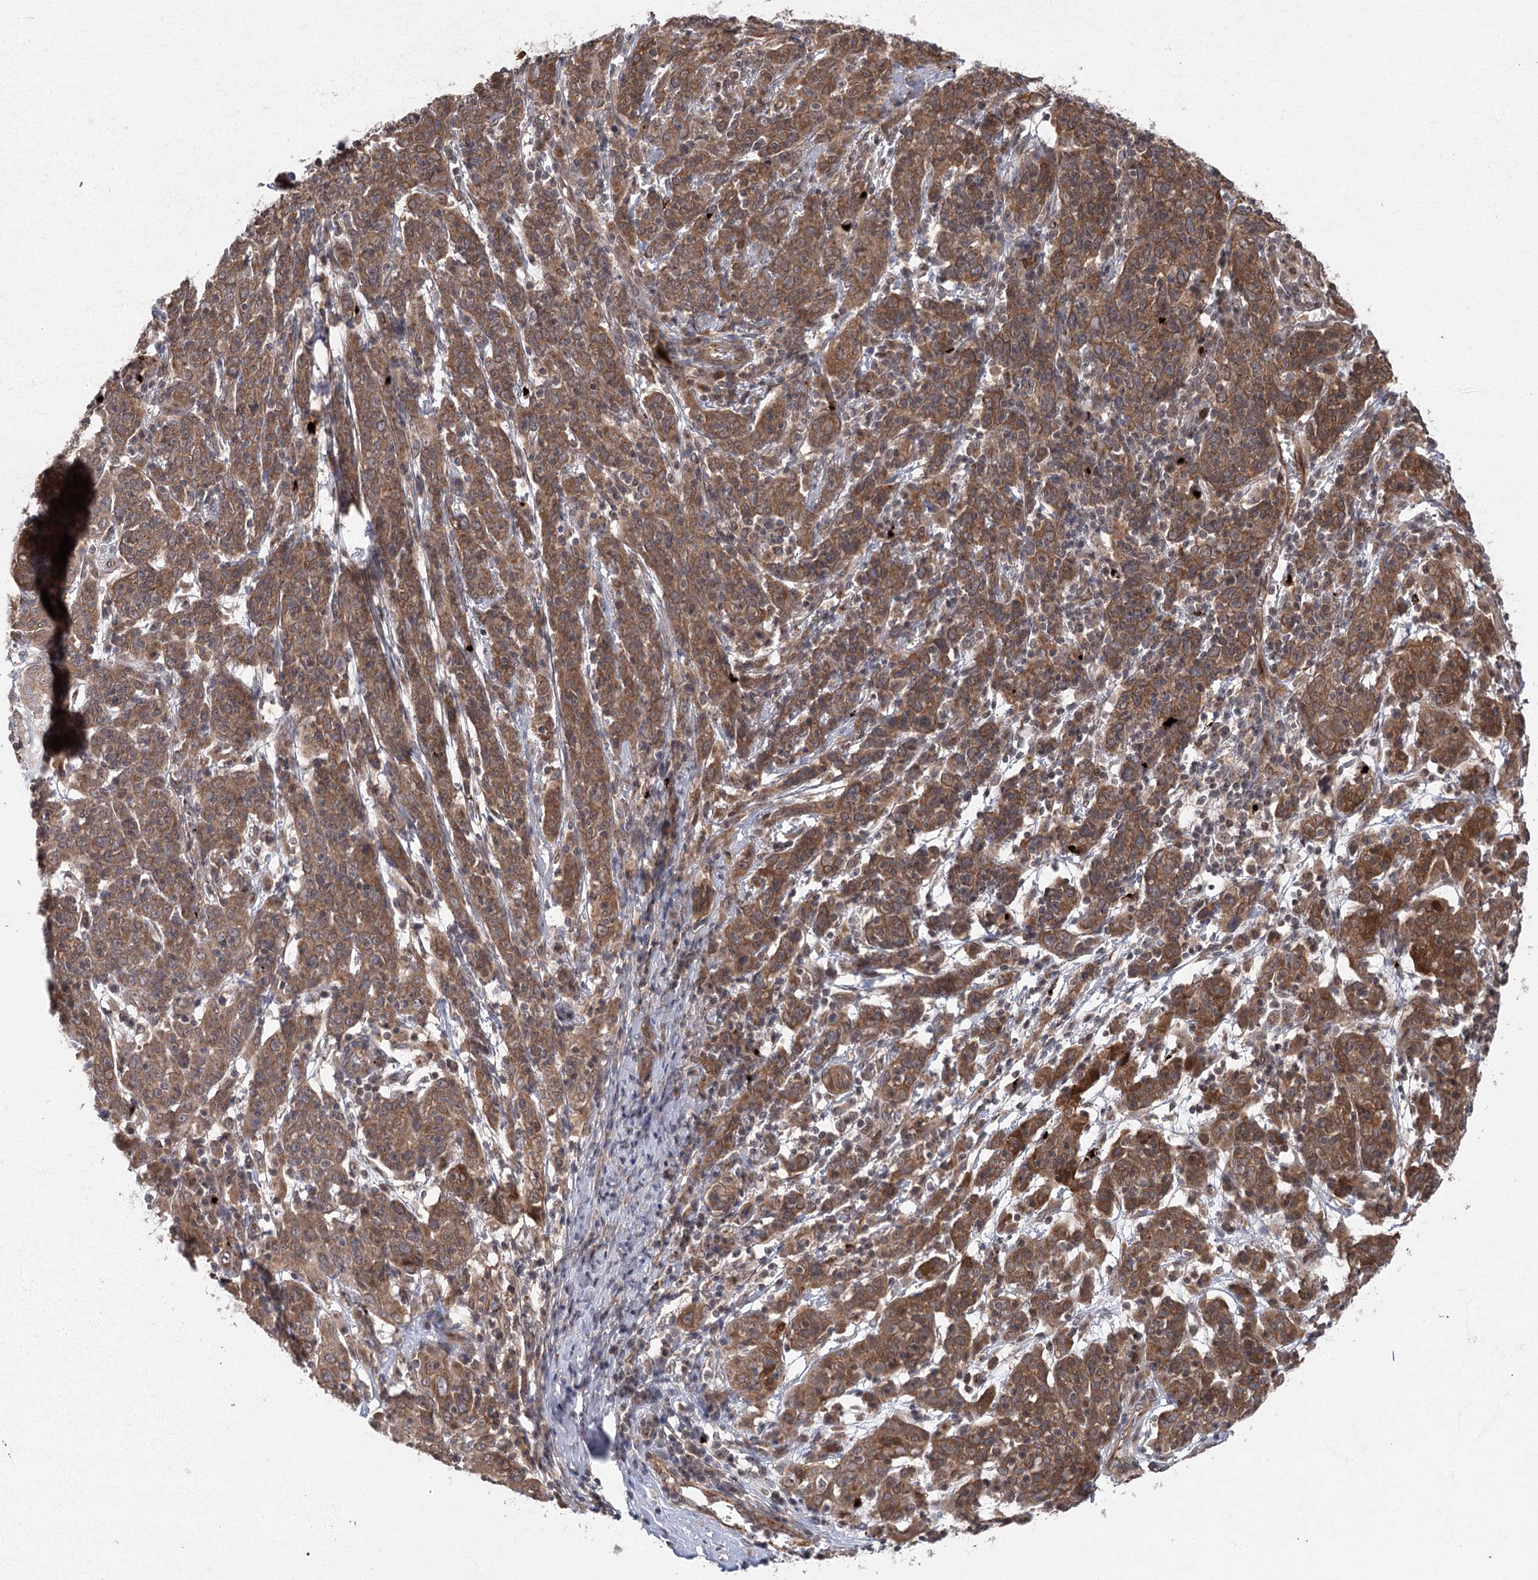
{"staining": {"intensity": "moderate", "quantity": ">75%", "location": "cytoplasmic/membranous"}, "tissue": "cervical cancer", "cell_type": "Tumor cells", "image_type": "cancer", "snomed": [{"axis": "morphology", "description": "Squamous cell carcinoma, NOS"}, {"axis": "topography", "description": "Cervix"}], "caption": "Cervical squamous cell carcinoma stained for a protein shows moderate cytoplasmic/membranous positivity in tumor cells.", "gene": "METTL24", "patient": {"sex": "female", "age": 67}}